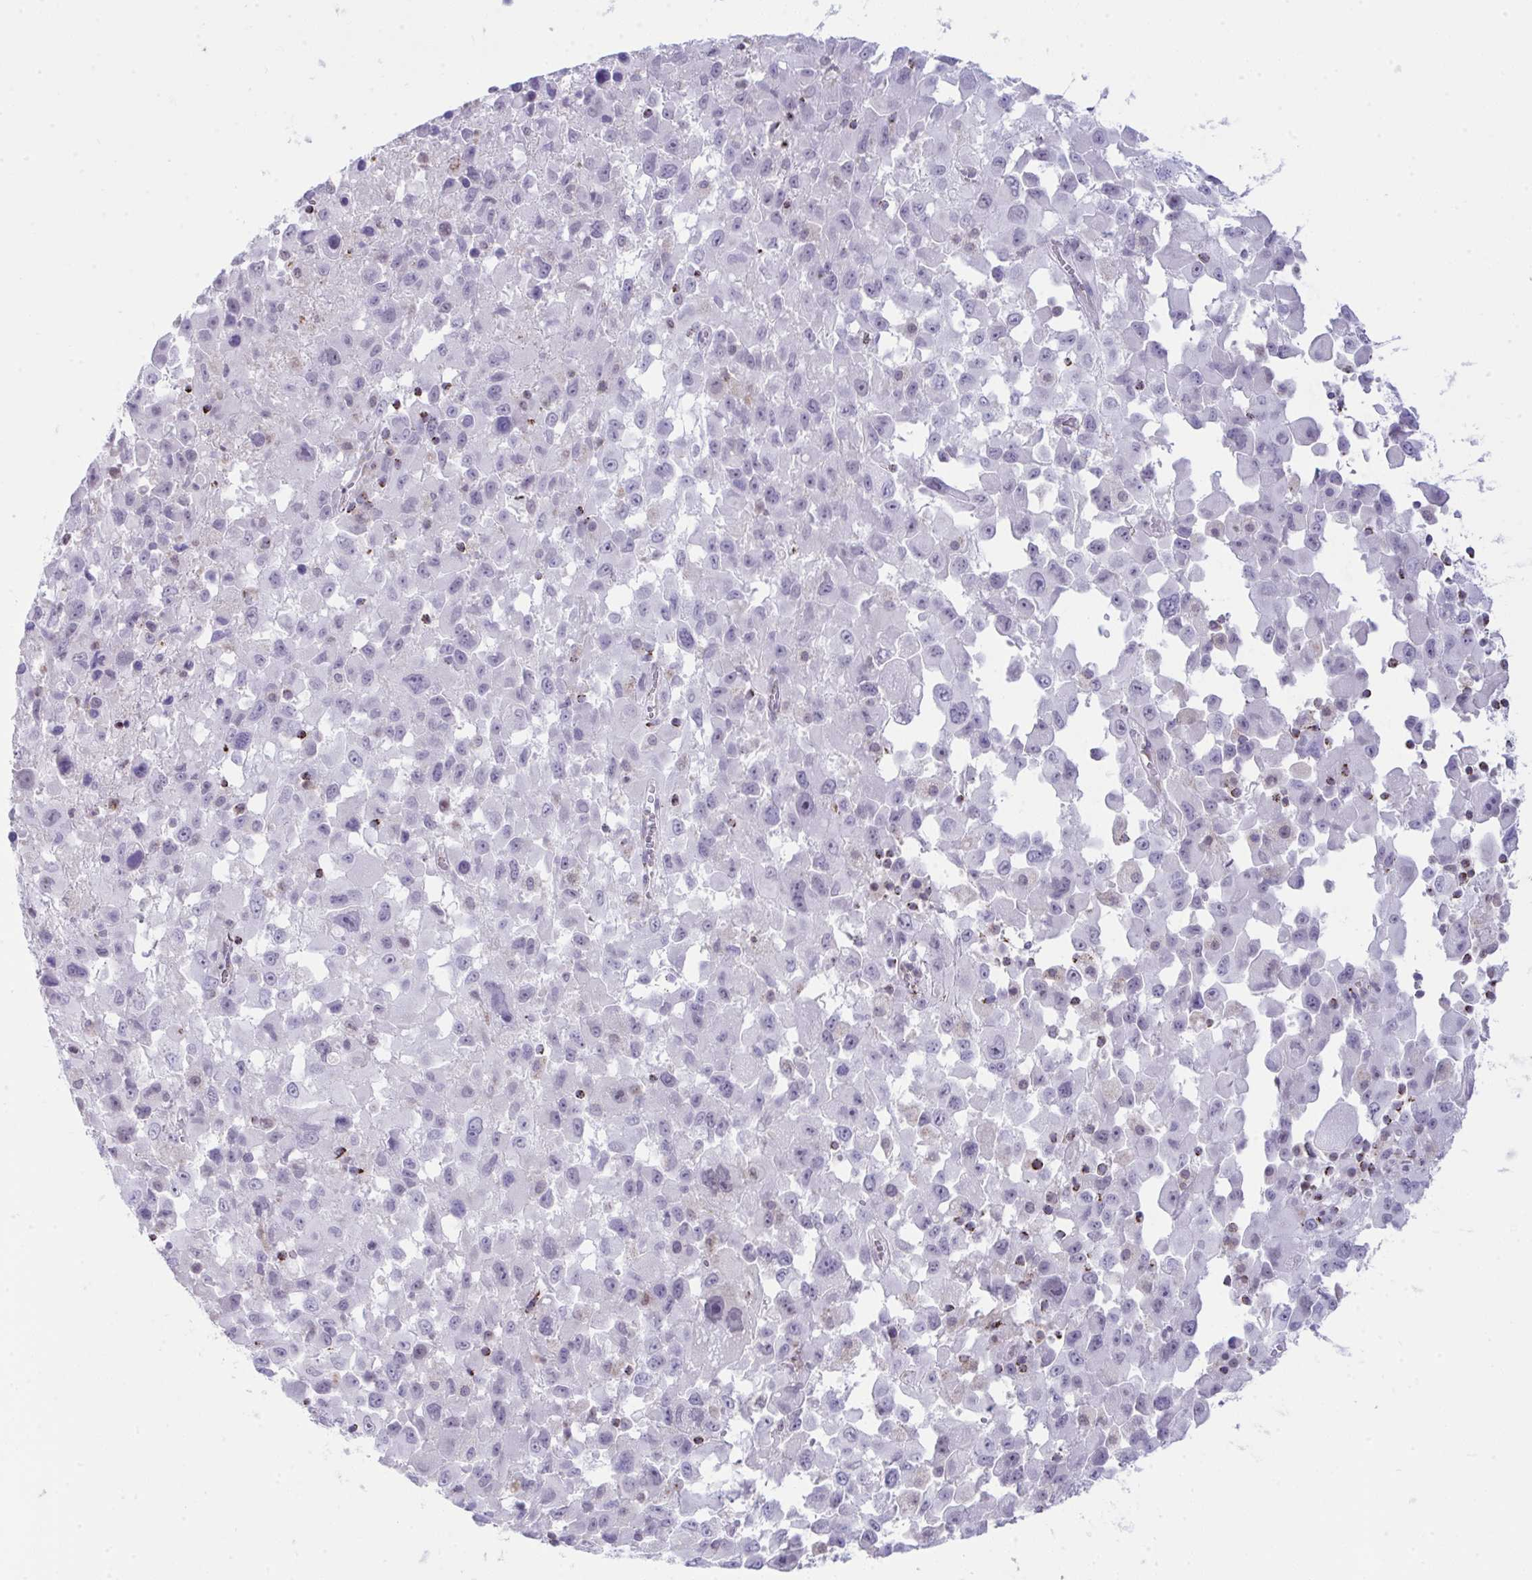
{"staining": {"intensity": "negative", "quantity": "none", "location": "none"}, "tissue": "melanoma", "cell_type": "Tumor cells", "image_type": "cancer", "snomed": [{"axis": "morphology", "description": "Malignant melanoma, Metastatic site"}, {"axis": "topography", "description": "Soft tissue"}], "caption": "Tumor cells are negative for brown protein staining in melanoma. (DAB (3,3'-diaminobenzidine) immunohistochemistry, high magnification).", "gene": "PLA2G12B", "patient": {"sex": "male", "age": 50}}